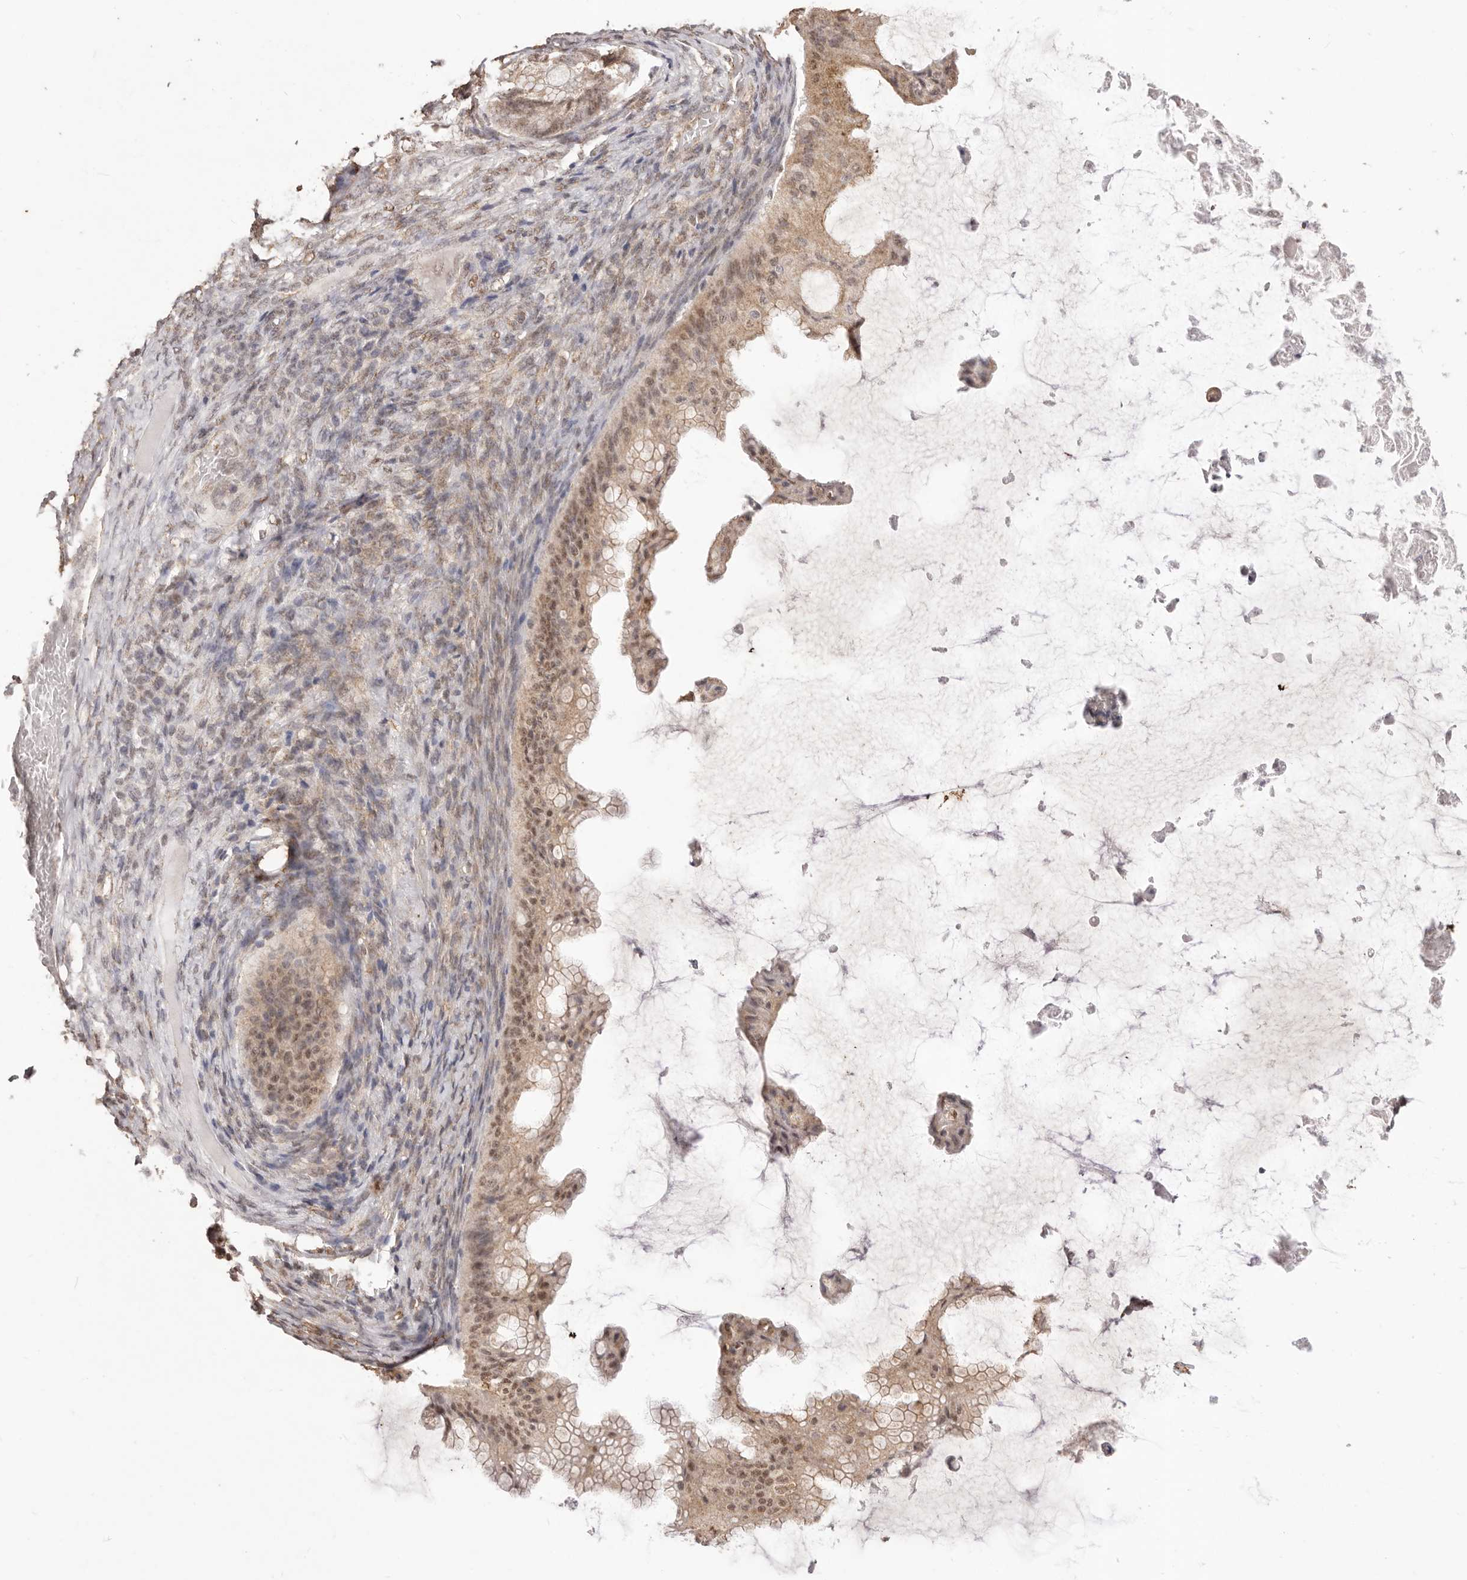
{"staining": {"intensity": "moderate", "quantity": ">75%", "location": "nuclear"}, "tissue": "ovarian cancer", "cell_type": "Tumor cells", "image_type": "cancer", "snomed": [{"axis": "morphology", "description": "Cystadenocarcinoma, mucinous, NOS"}, {"axis": "topography", "description": "Ovary"}], "caption": "A medium amount of moderate nuclear staining is appreciated in approximately >75% of tumor cells in mucinous cystadenocarcinoma (ovarian) tissue.", "gene": "RPS6KA5", "patient": {"sex": "female", "age": 61}}